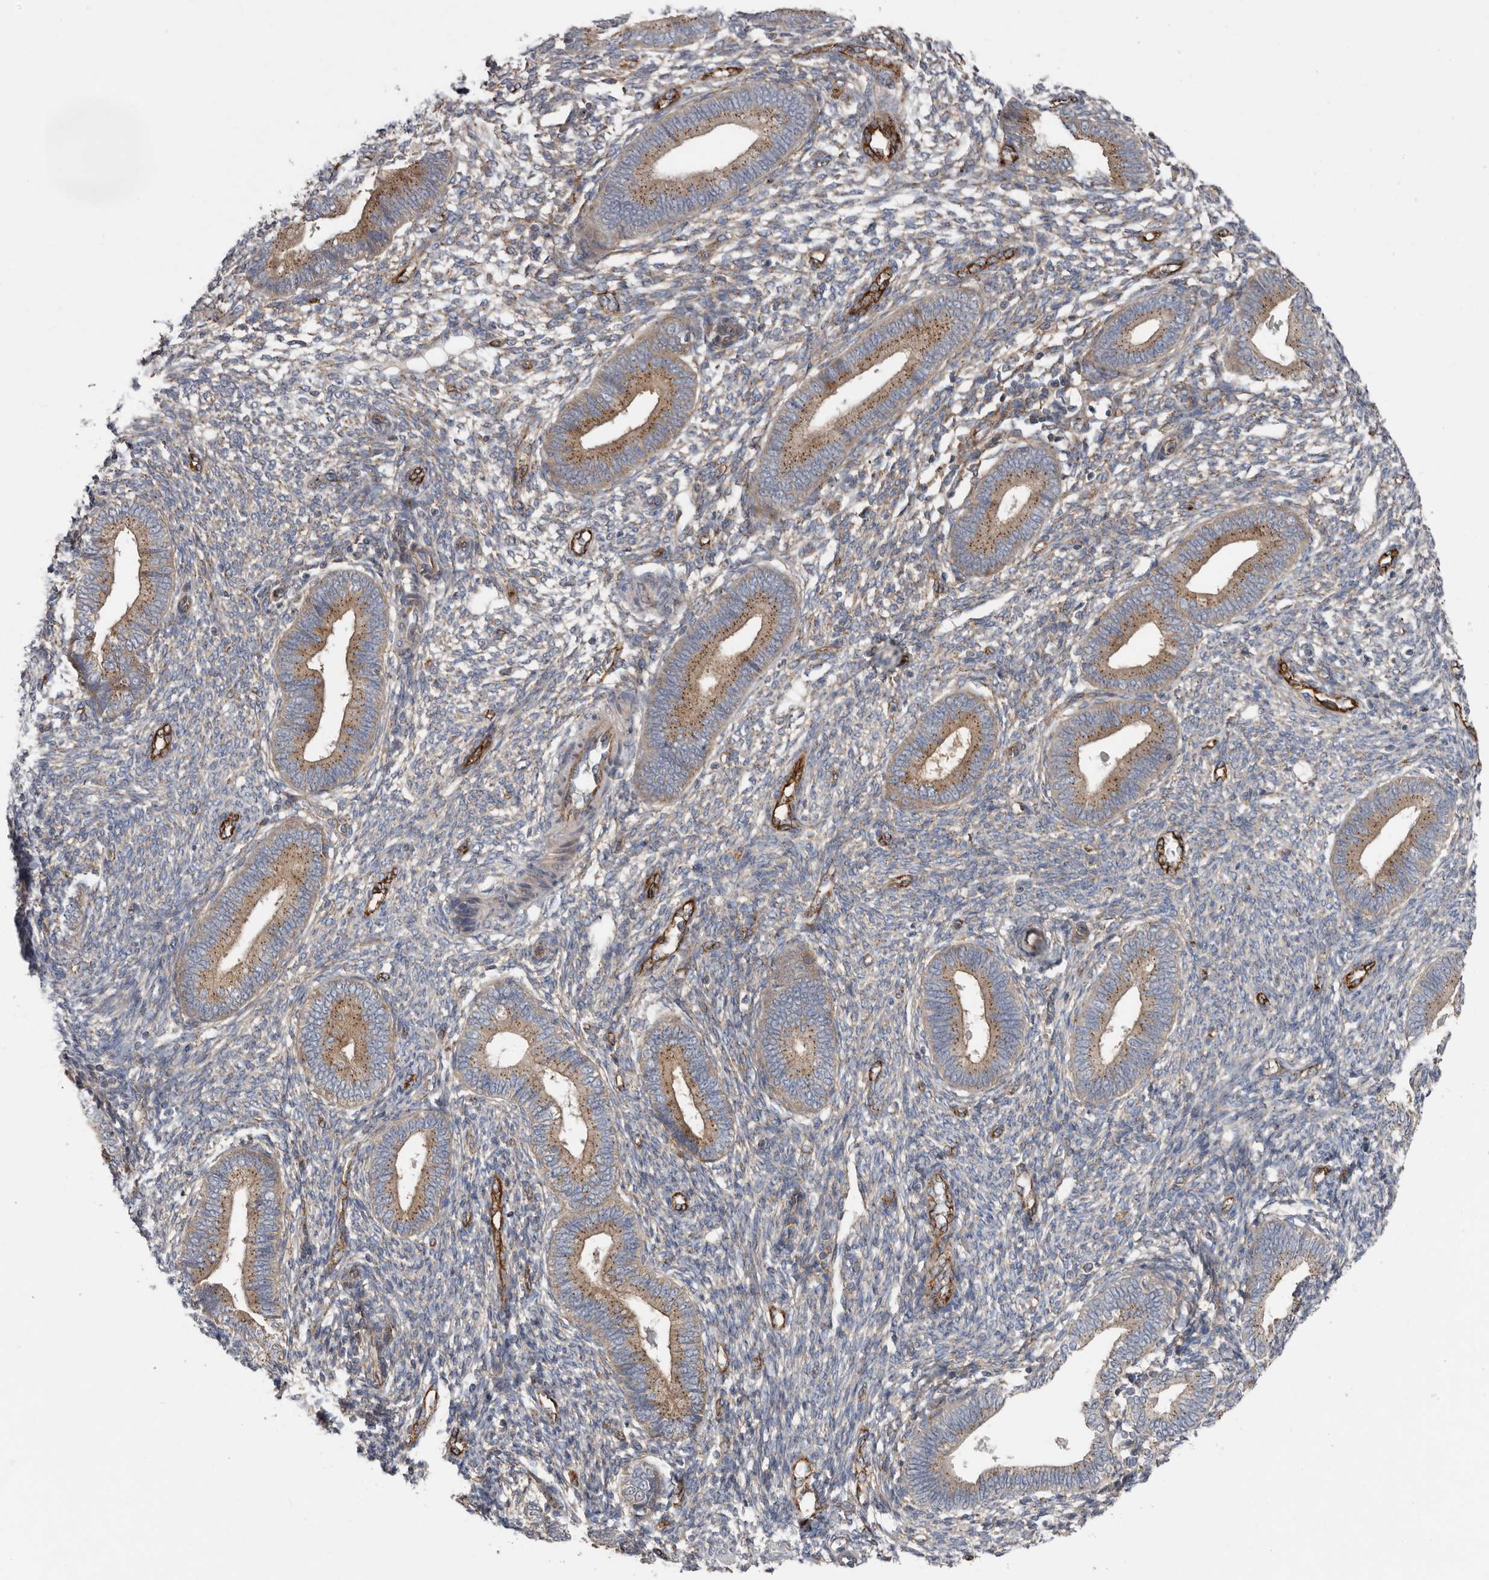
{"staining": {"intensity": "moderate", "quantity": "25%-75%", "location": "cytoplasmic/membranous"}, "tissue": "endometrium", "cell_type": "Cells in endometrial stroma", "image_type": "normal", "snomed": [{"axis": "morphology", "description": "Normal tissue, NOS"}, {"axis": "topography", "description": "Endometrium"}], "caption": "A medium amount of moderate cytoplasmic/membranous staining is present in approximately 25%-75% of cells in endometrial stroma in unremarkable endometrium.", "gene": "LUZP1", "patient": {"sex": "female", "age": 46}}